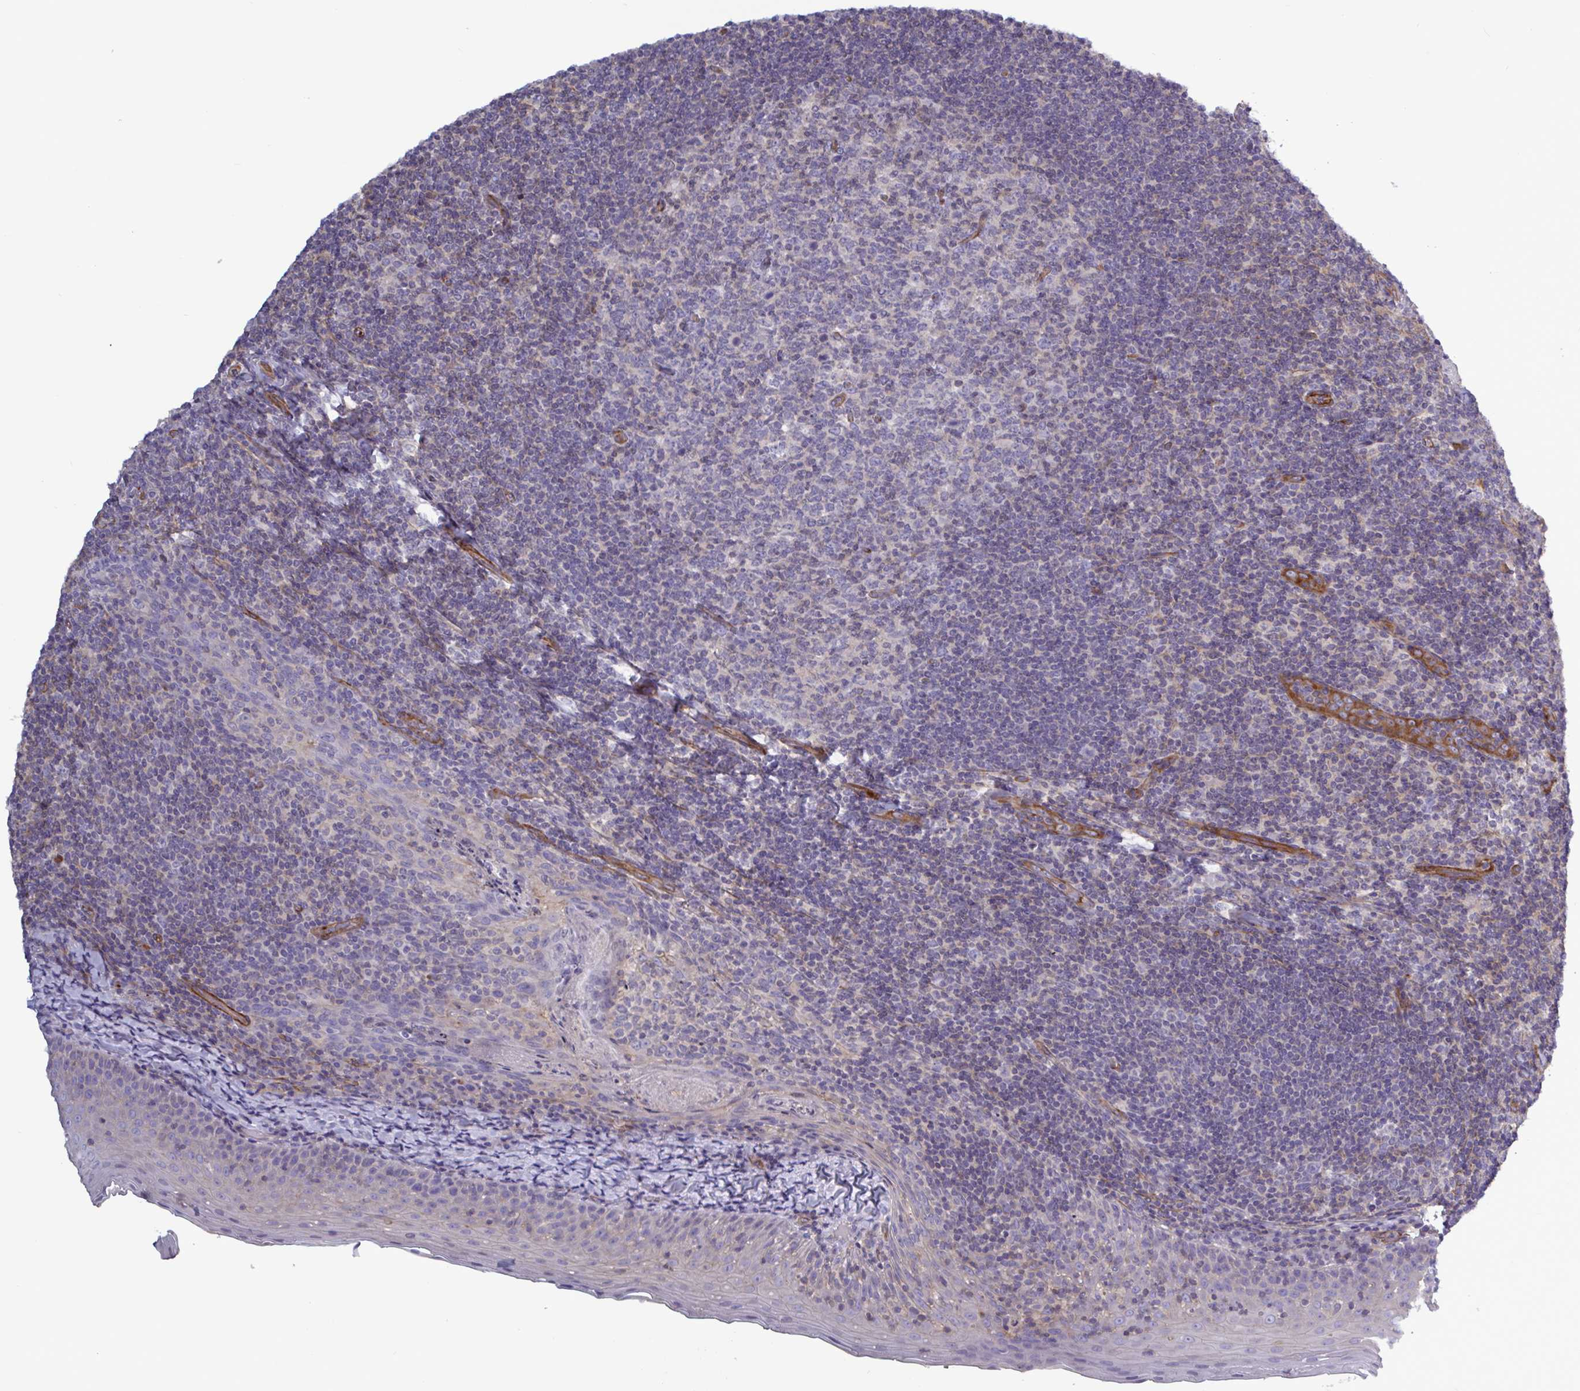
{"staining": {"intensity": "negative", "quantity": "none", "location": "none"}, "tissue": "tonsil", "cell_type": "Germinal center cells", "image_type": "normal", "snomed": [{"axis": "morphology", "description": "Normal tissue, NOS"}, {"axis": "topography", "description": "Tonsil"}], "caption": "The image demonstrates no staining of germinal center cells in benign tonsil.", "gene": "SHISA7", "patient": {"sex": "female", "age": 10}}